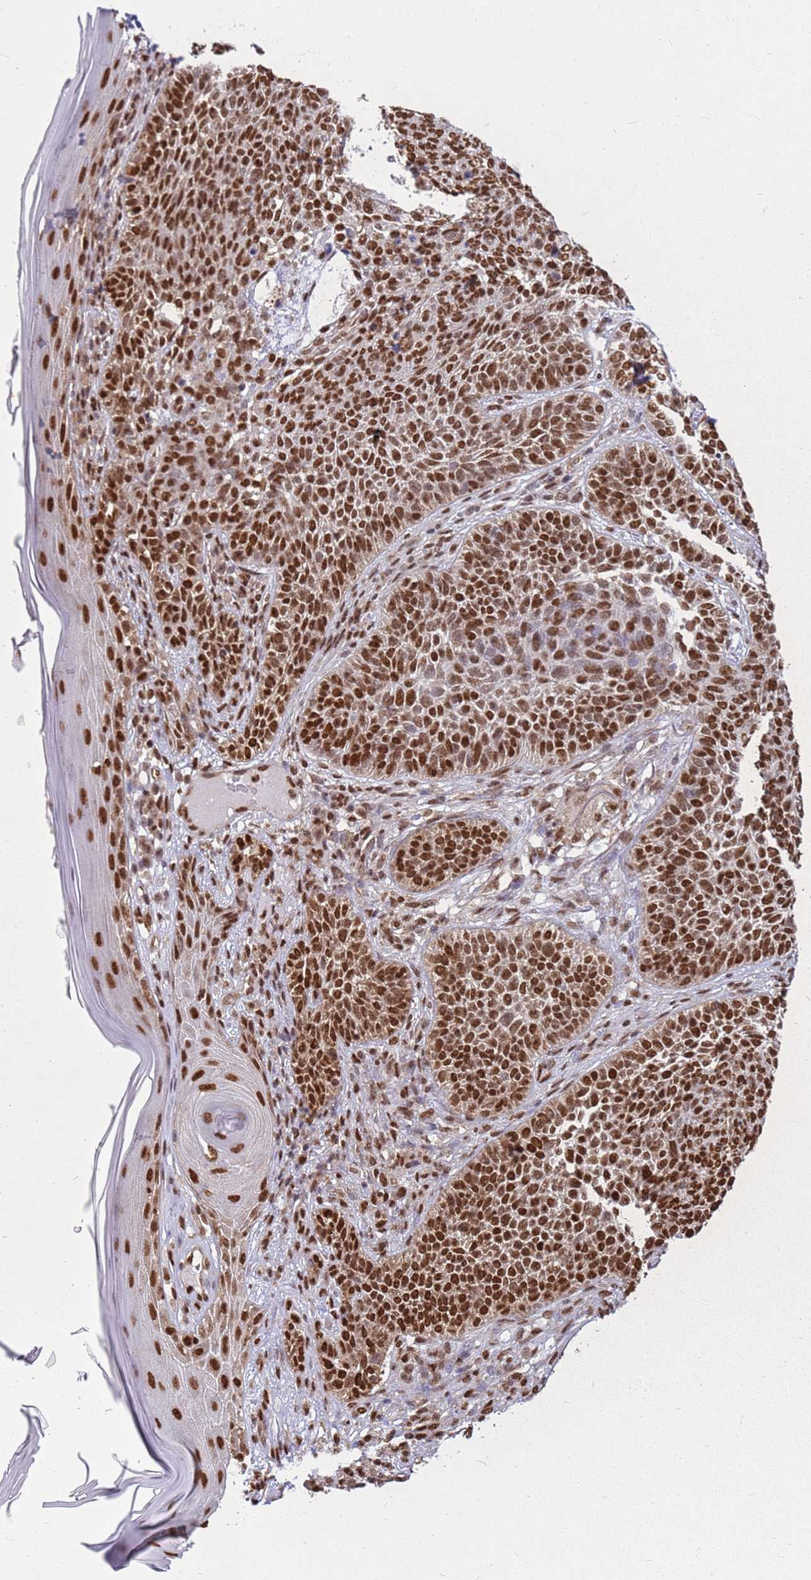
{"staining": {"intensity": "strong", "quantity": ">75%", "location": "nuclear"}, "tissue": "skin cancer", "cell_type": "Tumor cells", "image_type": "cancer", "snomed": [{"axis": "morphology", "description": "Basal cell carcinoma"}, {"axis": "topography", "description": "Skin"}], "caption": "Immunohistochemistry (IHC) of basal cell carcinoma (skin) reveals high levels of strong nuclear staining in about >75% of tumor cells.", "gene": "APEX1", "patient": {"sex": "male", "age": 85}}